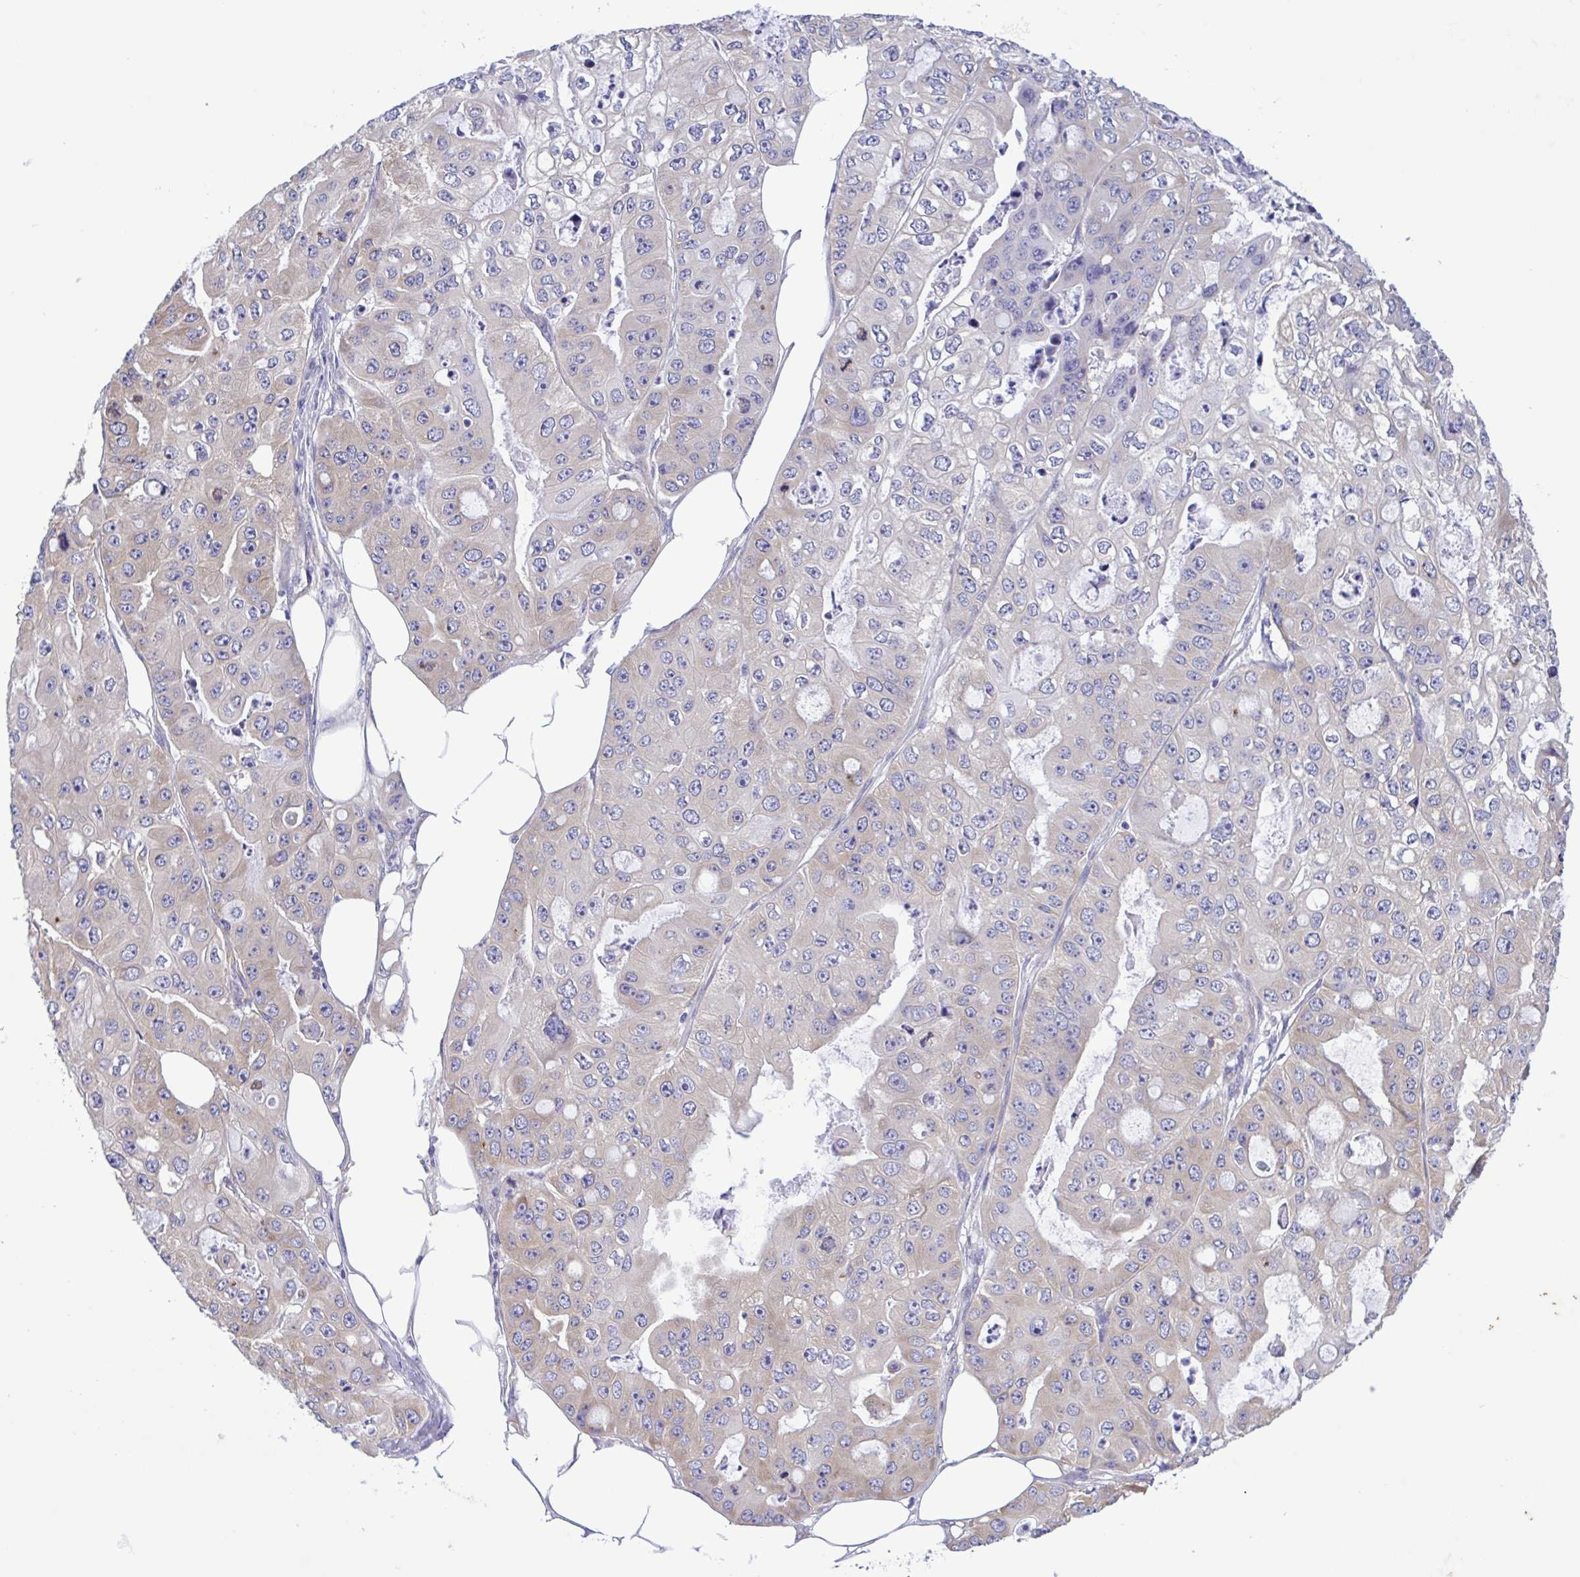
{"staining": {"intensity": "negative", "quantity": "none", "location": "none"}, "tissue": "ovarian cancer", "cell_type": "Tumor cells", "image_type": "cancer", "snomed": [{"axis": "morphology", "description": "Cystadenocarcinoma, serous, NOS"}, {"axis": "topography", "description": "Ovary"}], "caption": "This is a image of immunohistochemistry staining of ovarian cancer, which shows no staining in tumor cells.", "gene": "TNNI3", "patient": {"sex": "female", "age": 56}}